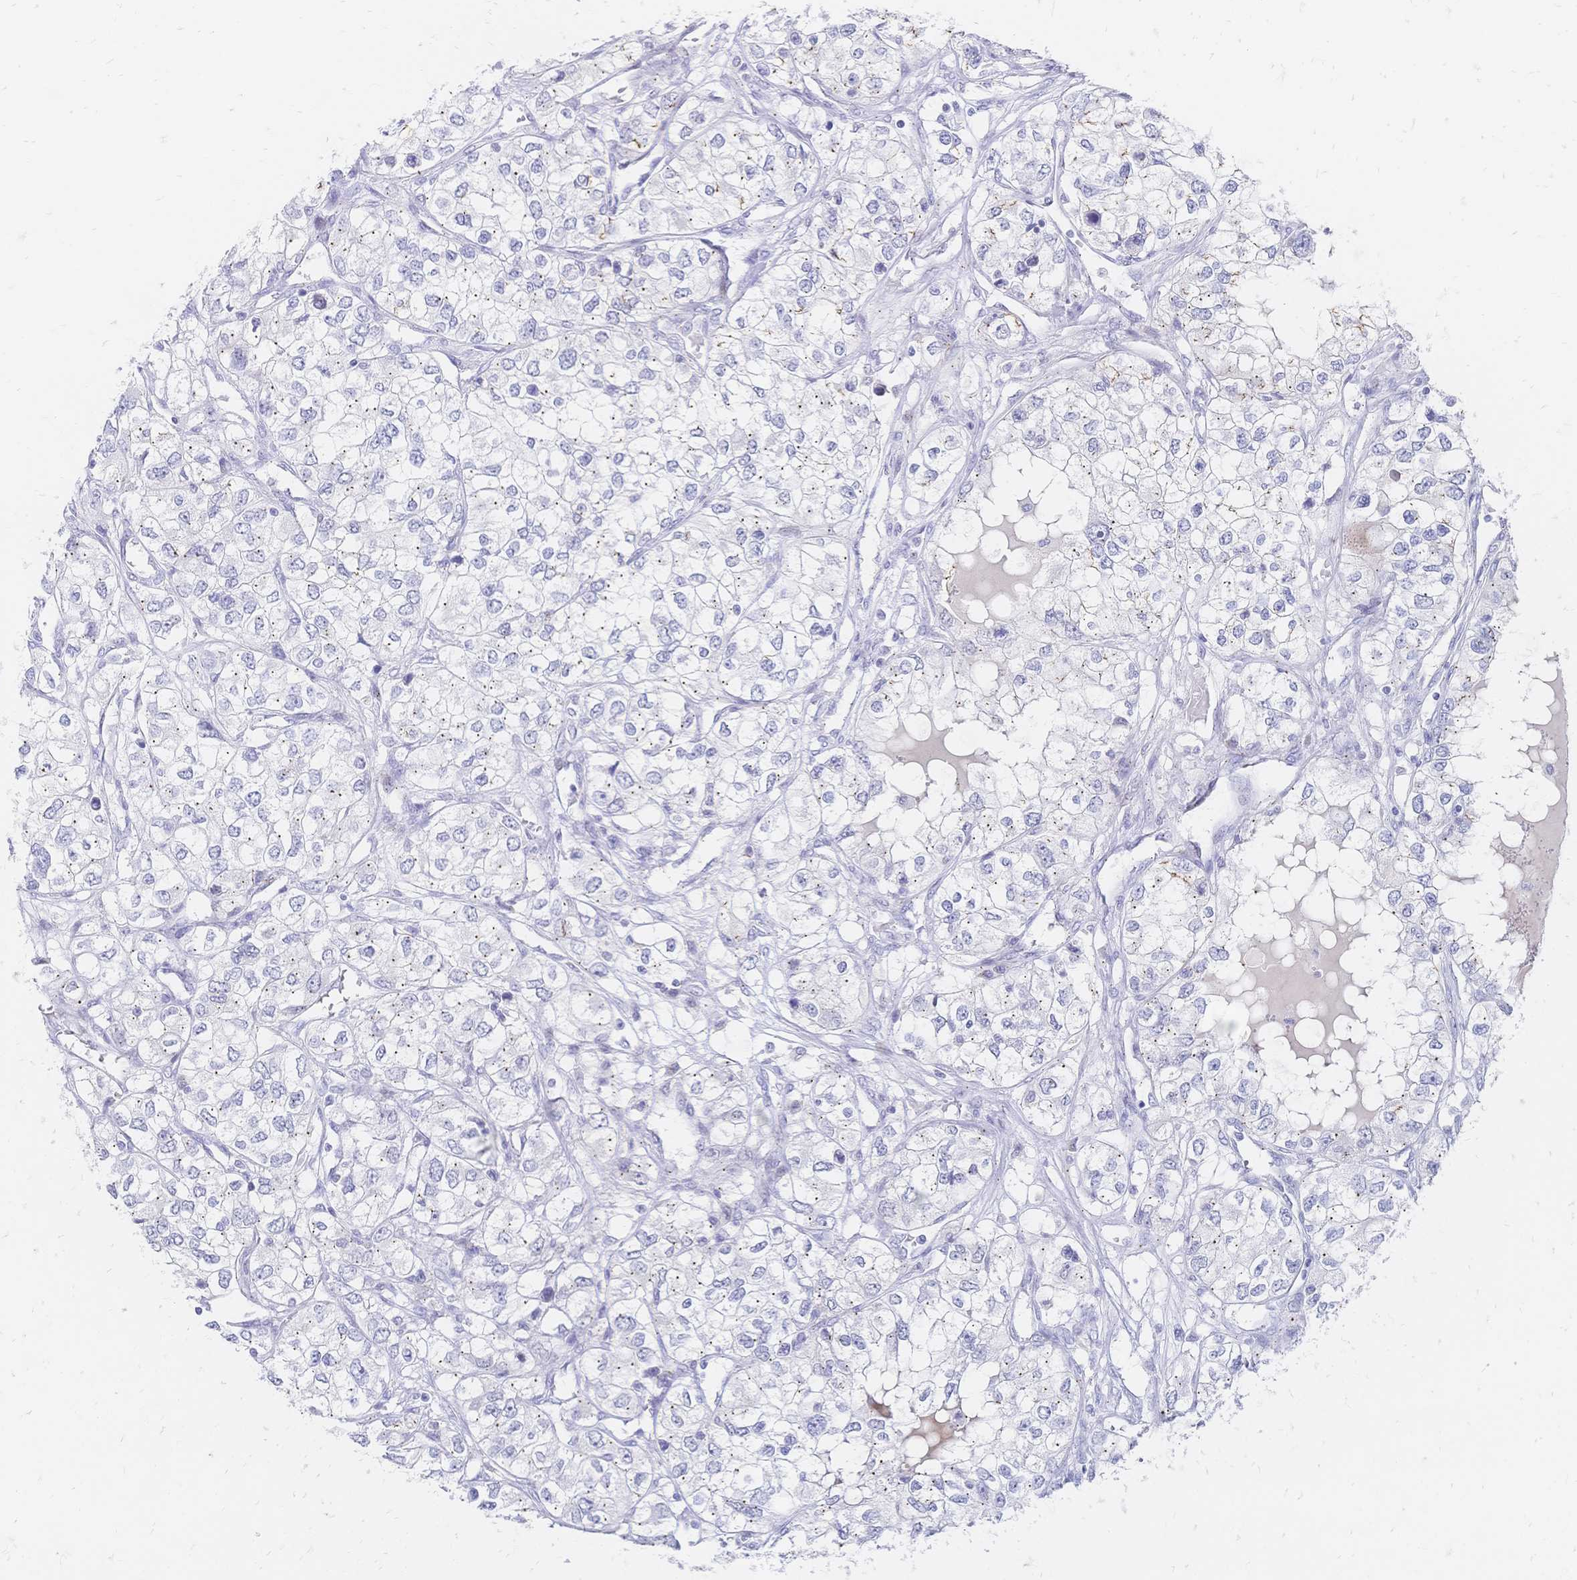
{"staining": {"intensity": "weak", "quantity": "25%-75%", "location": "cytoplasmic/membranous"}, "tissue": "renal cancer", "cell_type": "Tumor cells", "image_type": "cancer", "snomed": [{"axis": "morphology", "description": "Adenocarcinoma, NOS"}, {"axis": "topography", "description": "Kidney"}], "caption": "Protein staining by IHC shows weak cytoplasmic/membranous expression in approximately 25%-75% of tumor cells in renal adenocarcinoma.", "gene": "PSORS1C2", "patient": {"sex": "female", "age": 59}}